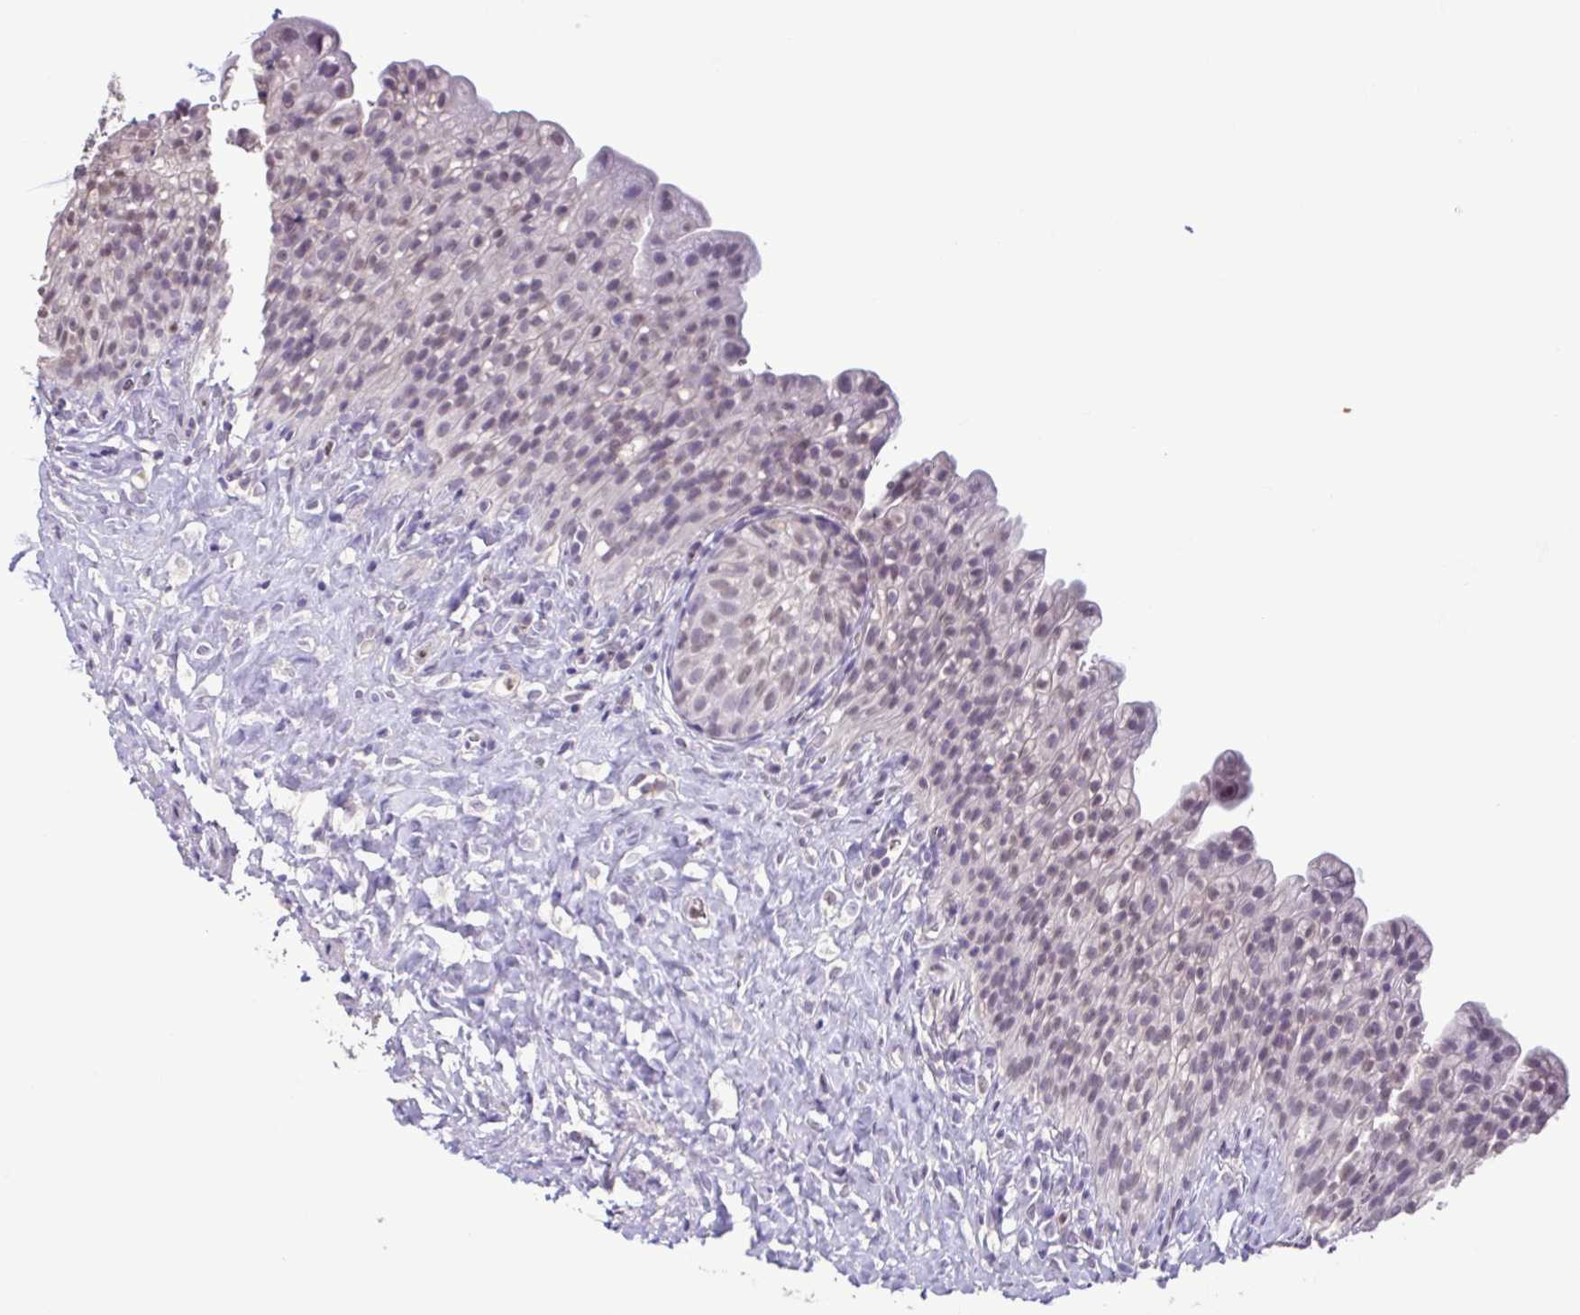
{"staining": {"intensity": "weak", "quantity": "<25%", "location": "nuclear"}, "tissue": "urinary bladder", "cell_type": "Urothelial cells", "image_type": "normal", "snomed": [{"axis": "morphology", "description": "Normal tissue, NOS"}, {"axis": "topography", "description": "Urinary bladder"}, {"axis": "topography", "description": "Prostate"}], "caption": "The immunohistochemistry histopathology image has no significant staining in urothelial cells of urinary bladder.", "gene": "ACTRT3", "patient": {"sex": "male", "age": 76}}